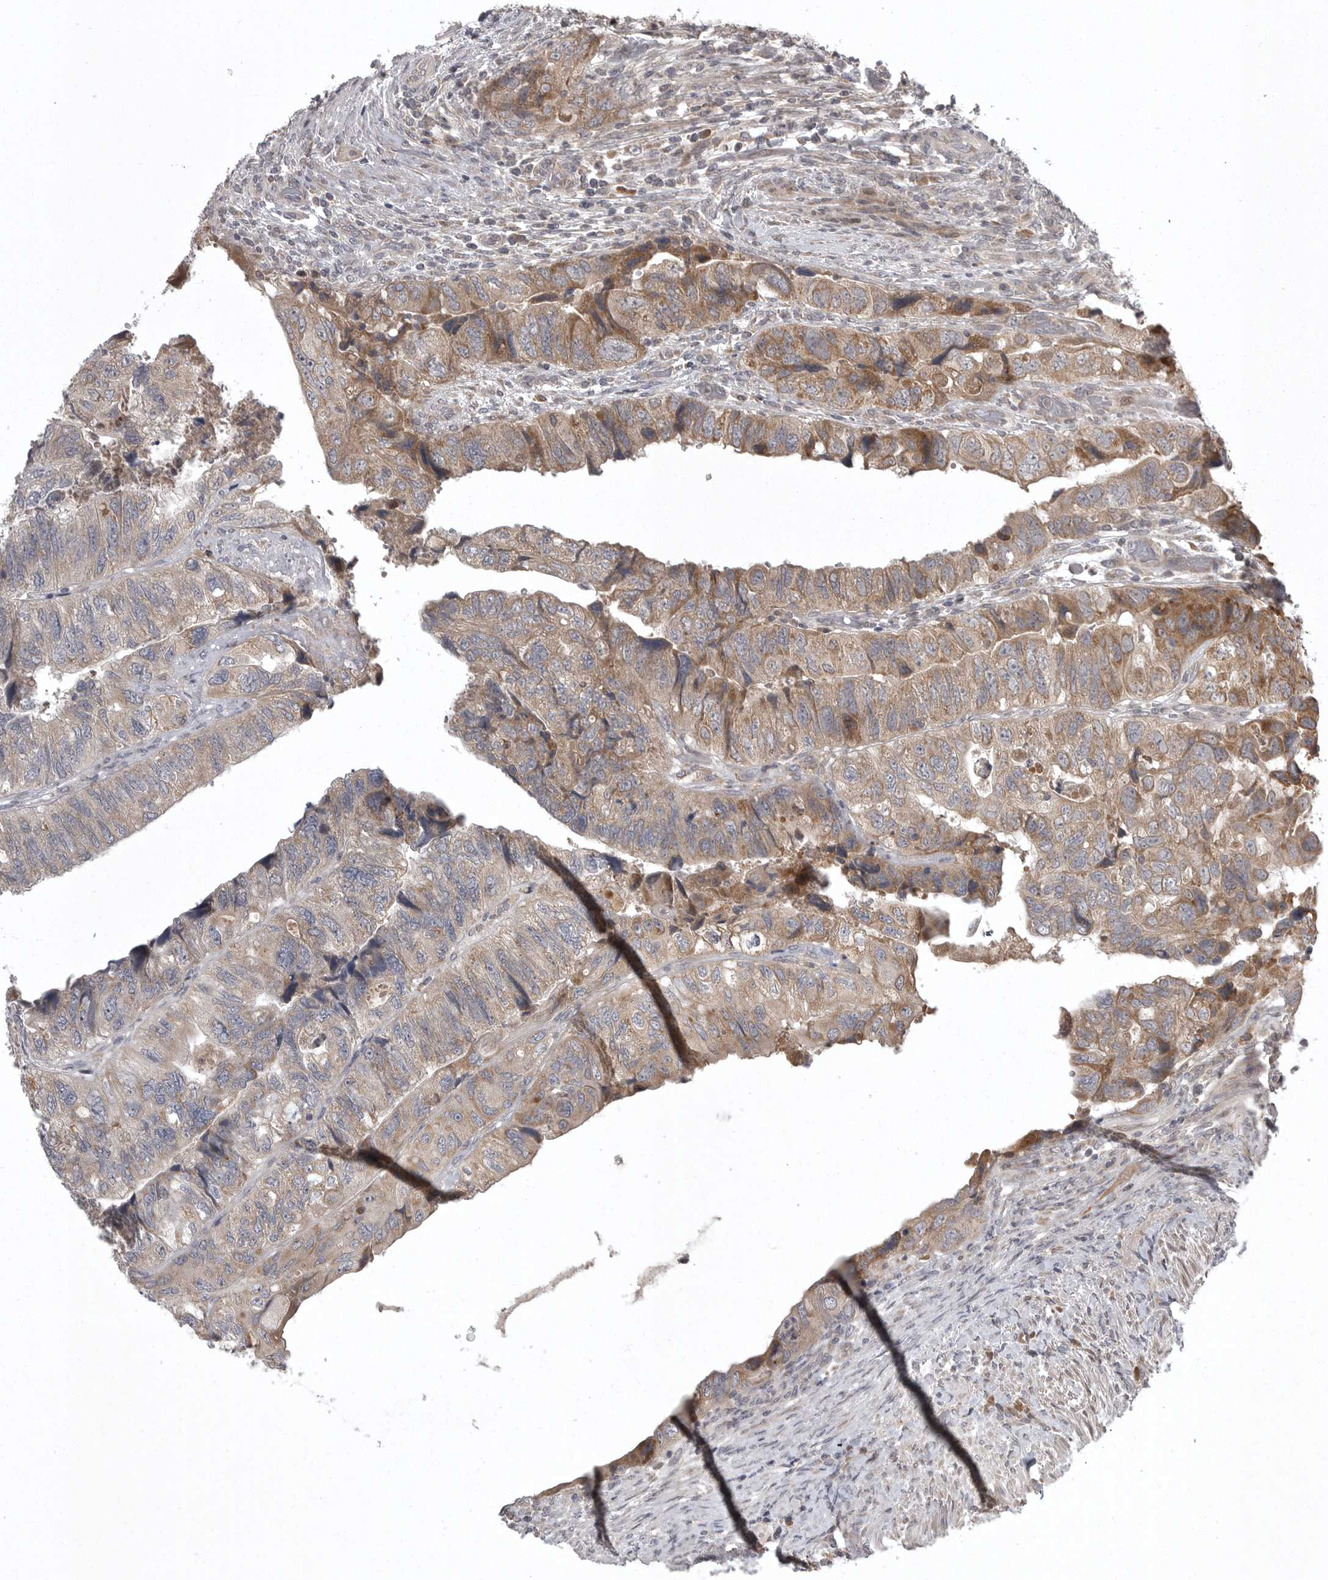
{"staining": {"intensity": "moderate", "quantity": "25%-75%", "location": "cytoplasmic/membranous"}, "tissue": "colorectal cancer", "cell_type": "Tumor cells", "image_type": "cancer", "snomed": [{"axis": "morphology", "description": "Adenocarcinoma, NOS"}, {"axis": "topography", "description": "Rectum"}], "caption": "Colorectal adenocarcinoma was stained to show a protein in brown. There is medium levels of moderate cytoplasmic/membranous expression in approximately 25%-75% of tumor cells.", "gene": "GPR31", "patient": {"sex": "male", "age": 63}}